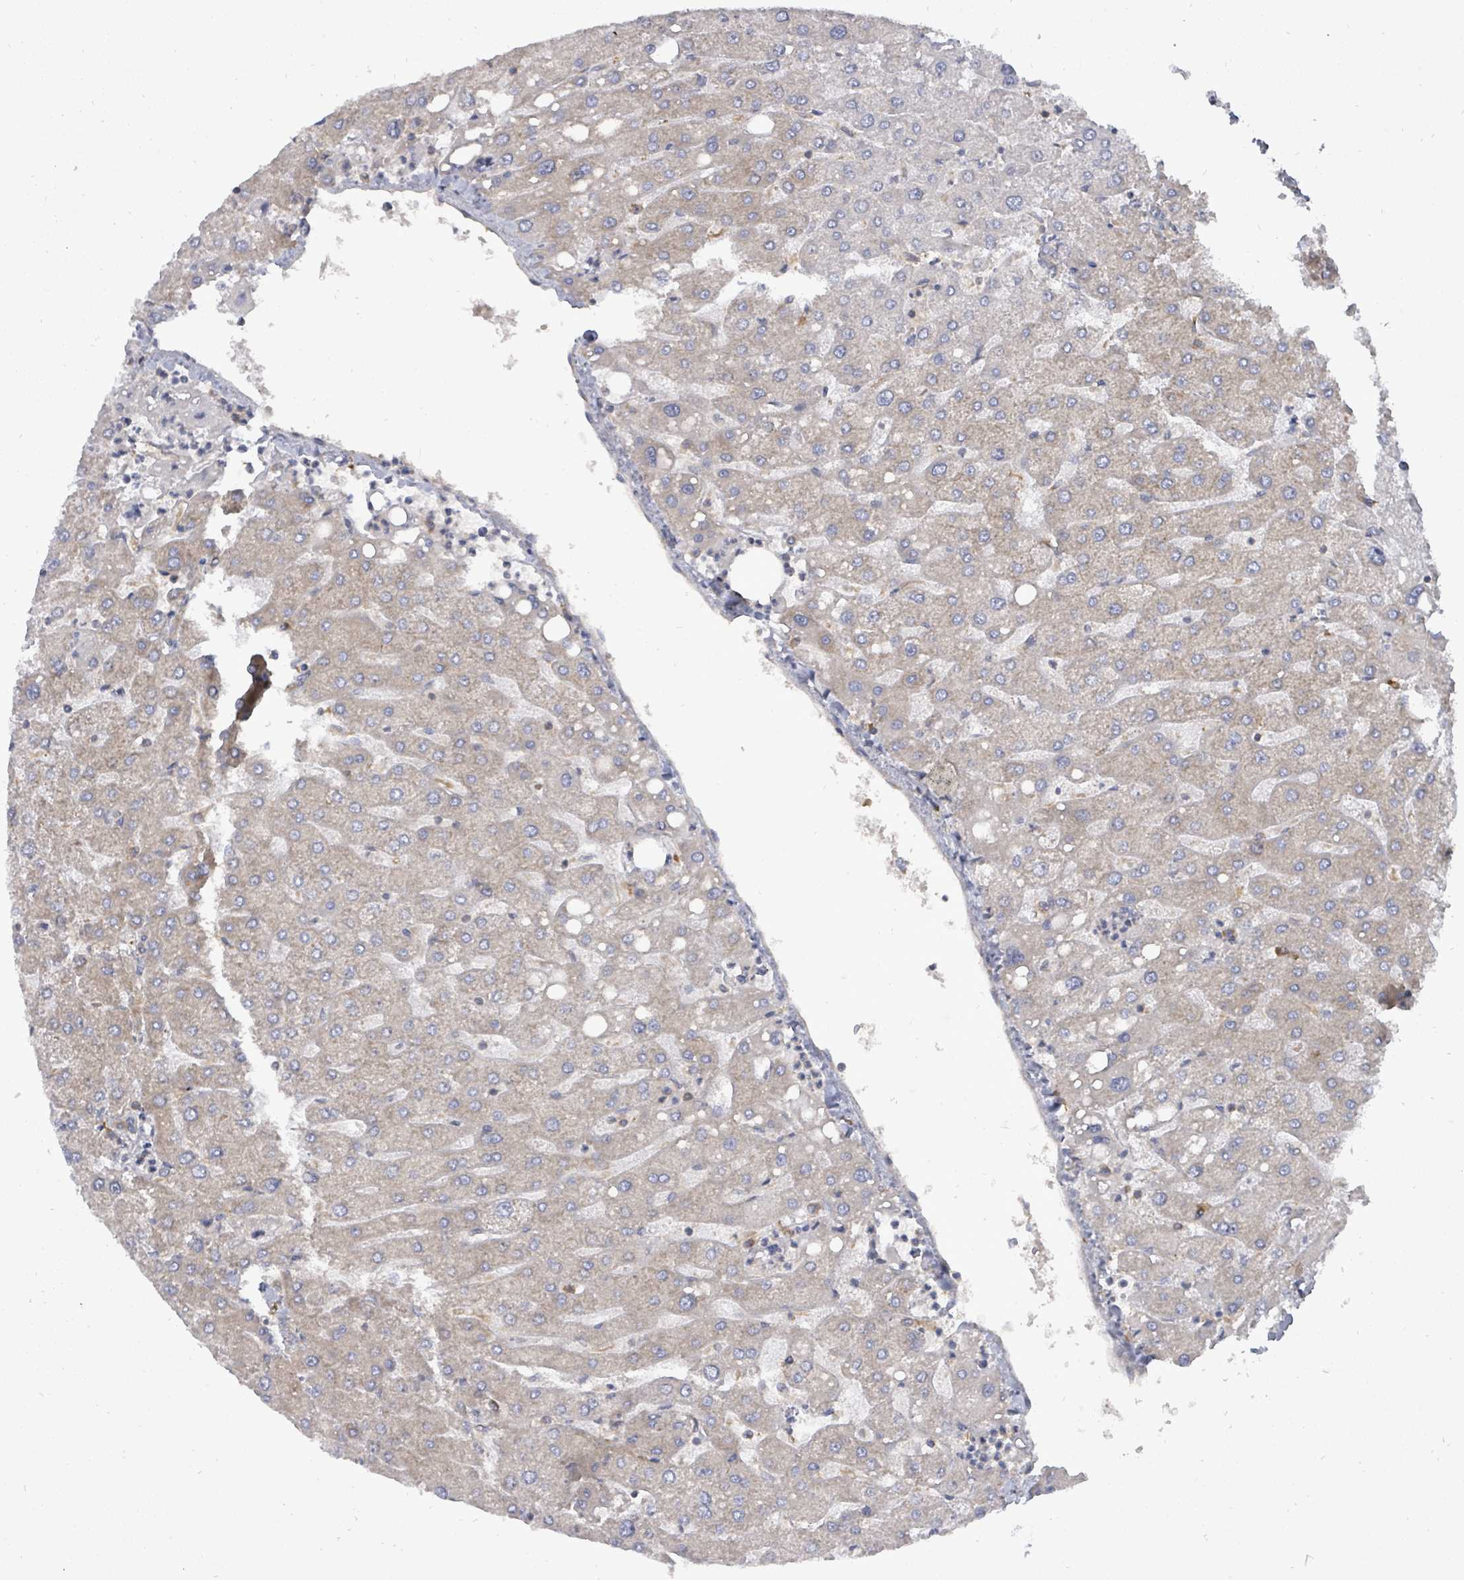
{"staining": {"intensity": "weak", "quantity": ">75%", "location": "cytoplasmic/membranous"}, "tissue": "liver", "cell_type": "Cholangiocytes", "image_type": "normal", "snomed": [{"axis": "morphology", "description": "Normal tissue, NOS"}, {"axis": "topography", "description": "Liver"}], "caption": "This histopathology image demonstrates immunohistochemistry staining of normal human liver, with low weak cytoplasmic/membranous positivity in about >75% of cholangiocytes.", "gene": "EIF3CL", "patient": {"sex": "male", "age": 67}}